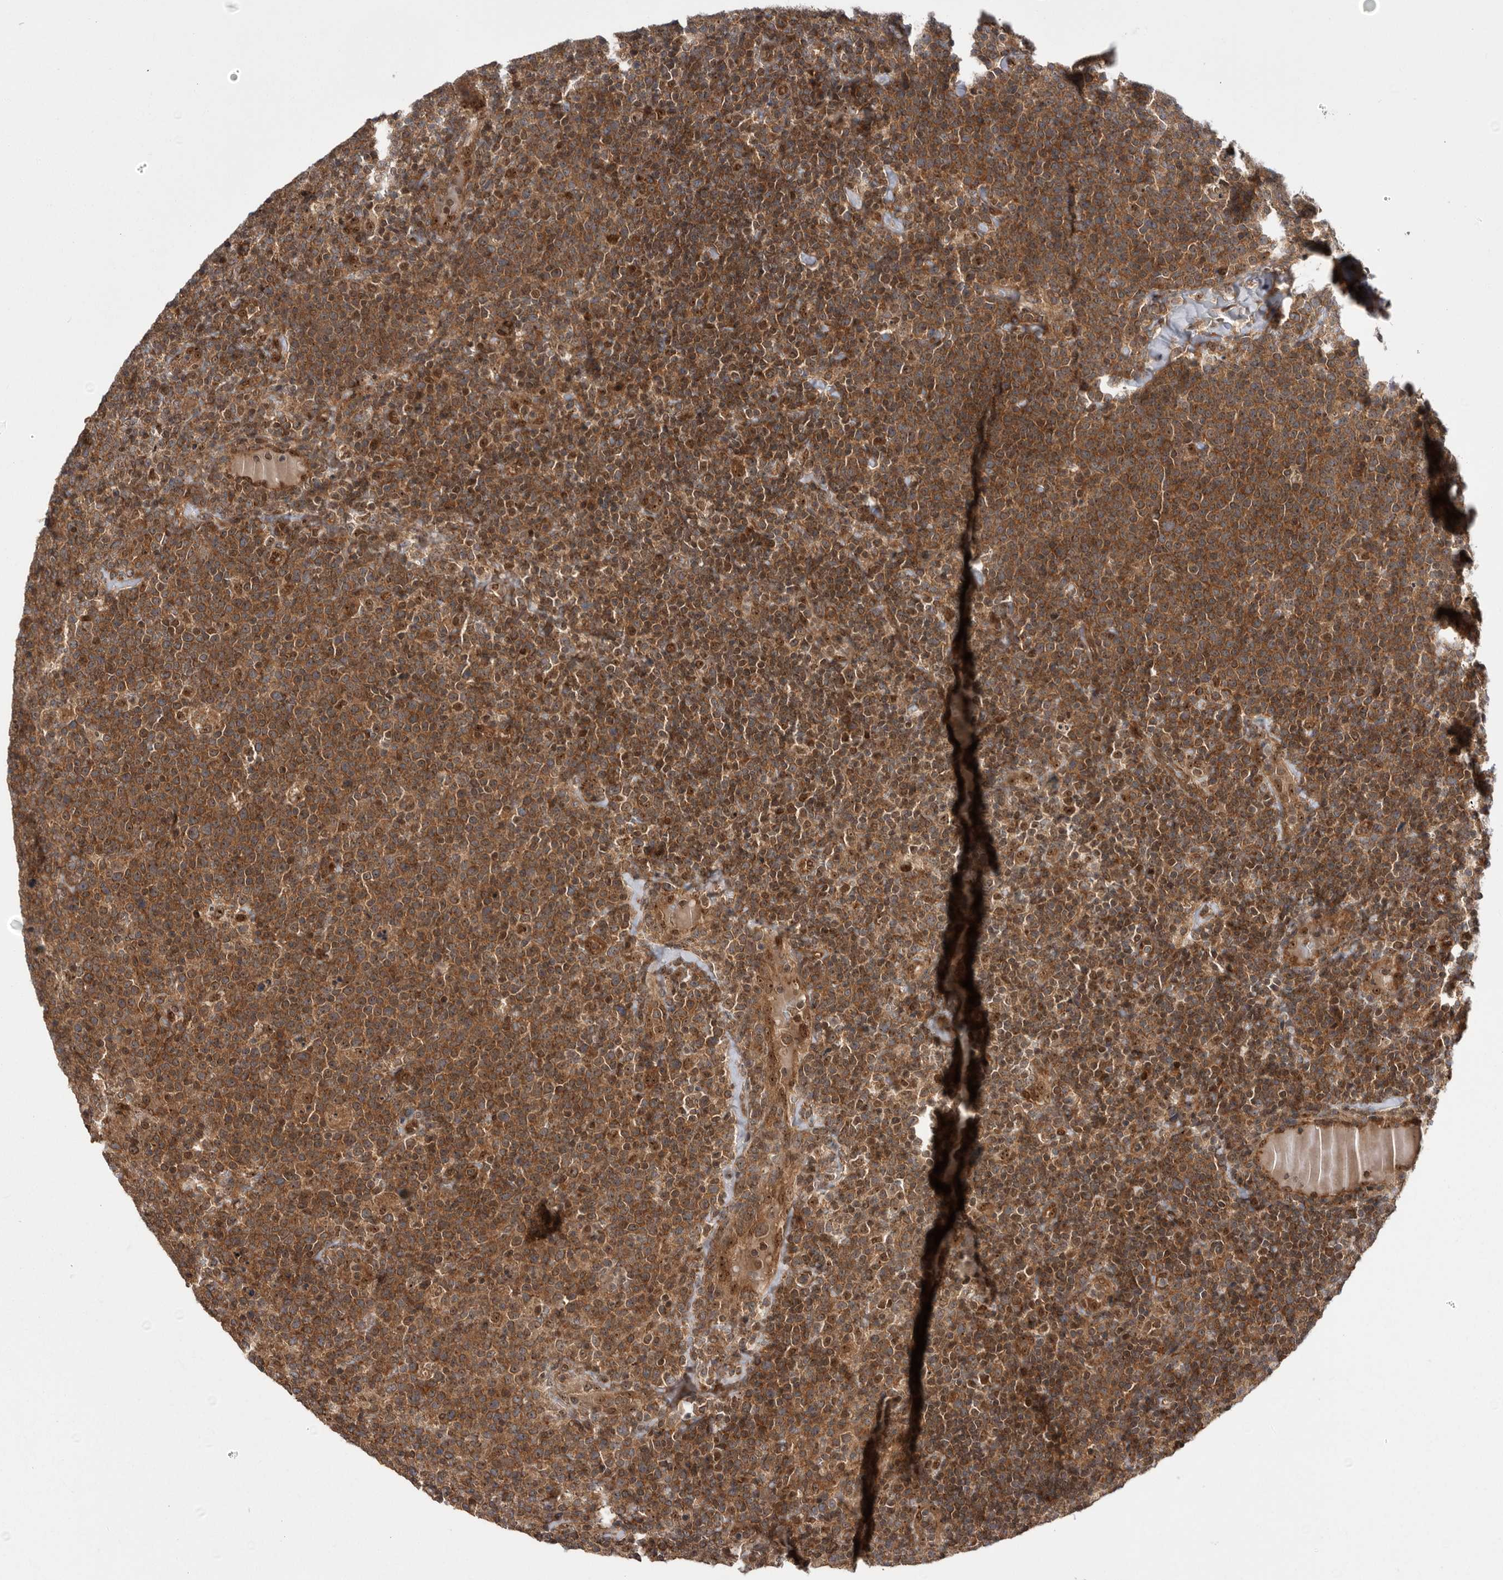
{"staining": {"intensity": "moderate", "quantity": ">75%", "location": "cytoplasmic/membranous,nuclear"}, "tissue": "lymphoma", "cell_type": "Tumor cells", "image_type": "cancer", "snomed": [{"axis": "morphology", "description": "Malignant lymphoma, non-Hodgkin's type, High grade"}, {"axis": "topography", "description": "Lymph node"}], "caption": "A high-resolution image shows immunohistochemistry (IHC) staining of lymphoma, which reveals moderate cytoplasmic/membranous and nuclear staining in approximately >75% of tumor cells.", "gene": "DHDDS", "patient": {"sex": "male", "age": 61}}